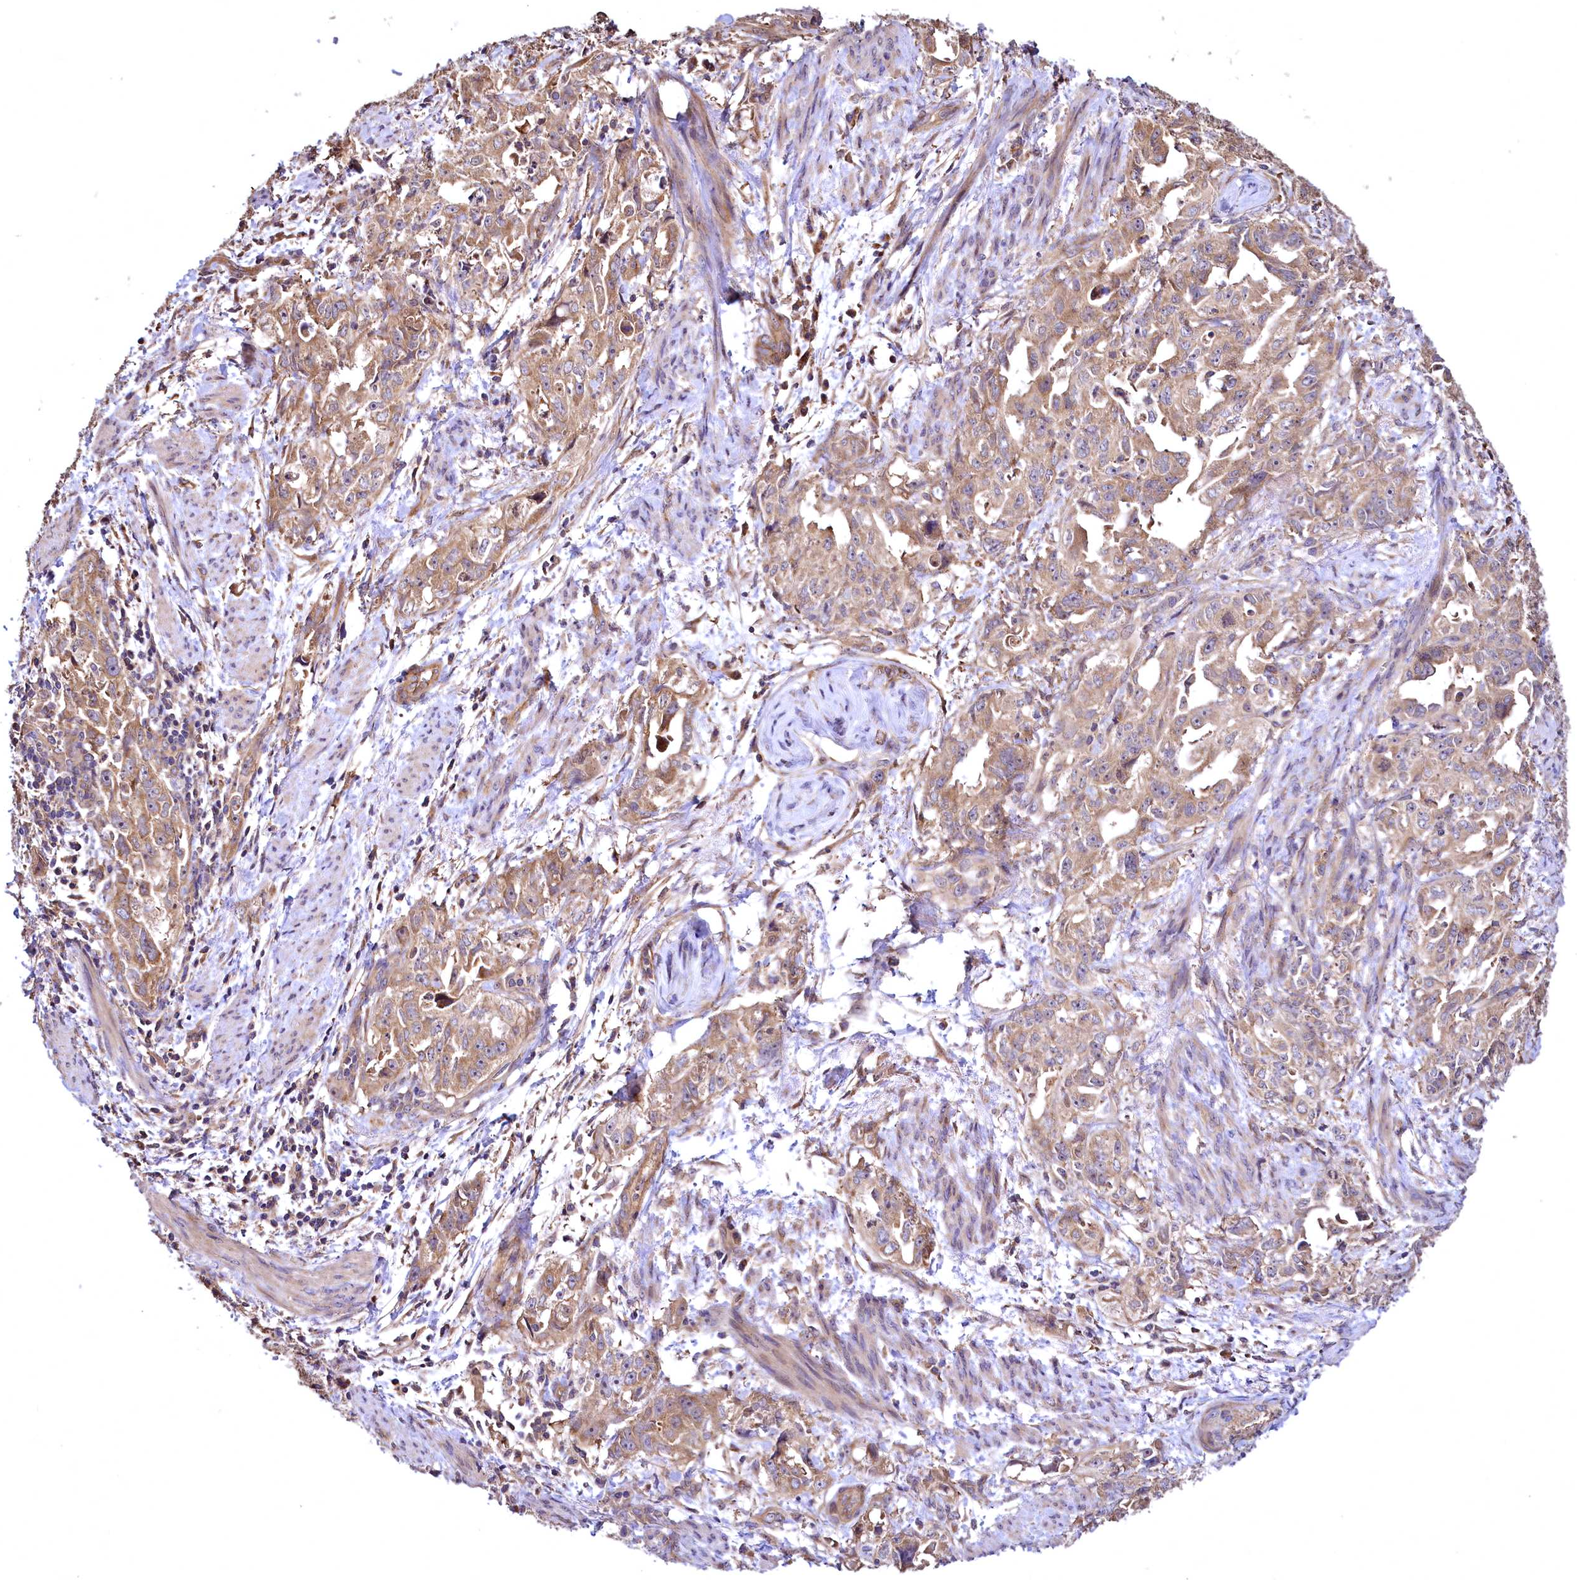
{"staining": {"intensity": "moderate", "quantity": ">75%", "location": "cytoplasmic/membranous"}, "tissue": "endometrial cancer", "cell_type": "Tumor cells", "image_type": "cancer", "snomed": [{"axis": "morphology", "description": "Adenocarcinoma, NOS"}, {"axis": "topography", "description": "Endometrium"}], "caption": "Brown immunohistochemical staining in adenocarcinoma (endometrial) demonstrates moderate cytoplasmic/membranous positivity in about >75% of tumor cells. (brown staining indicates protein expression, while blue staining denotes nuclei).", "gene": "TBCEL", "patient": {"sex": "female", "age": 65}}